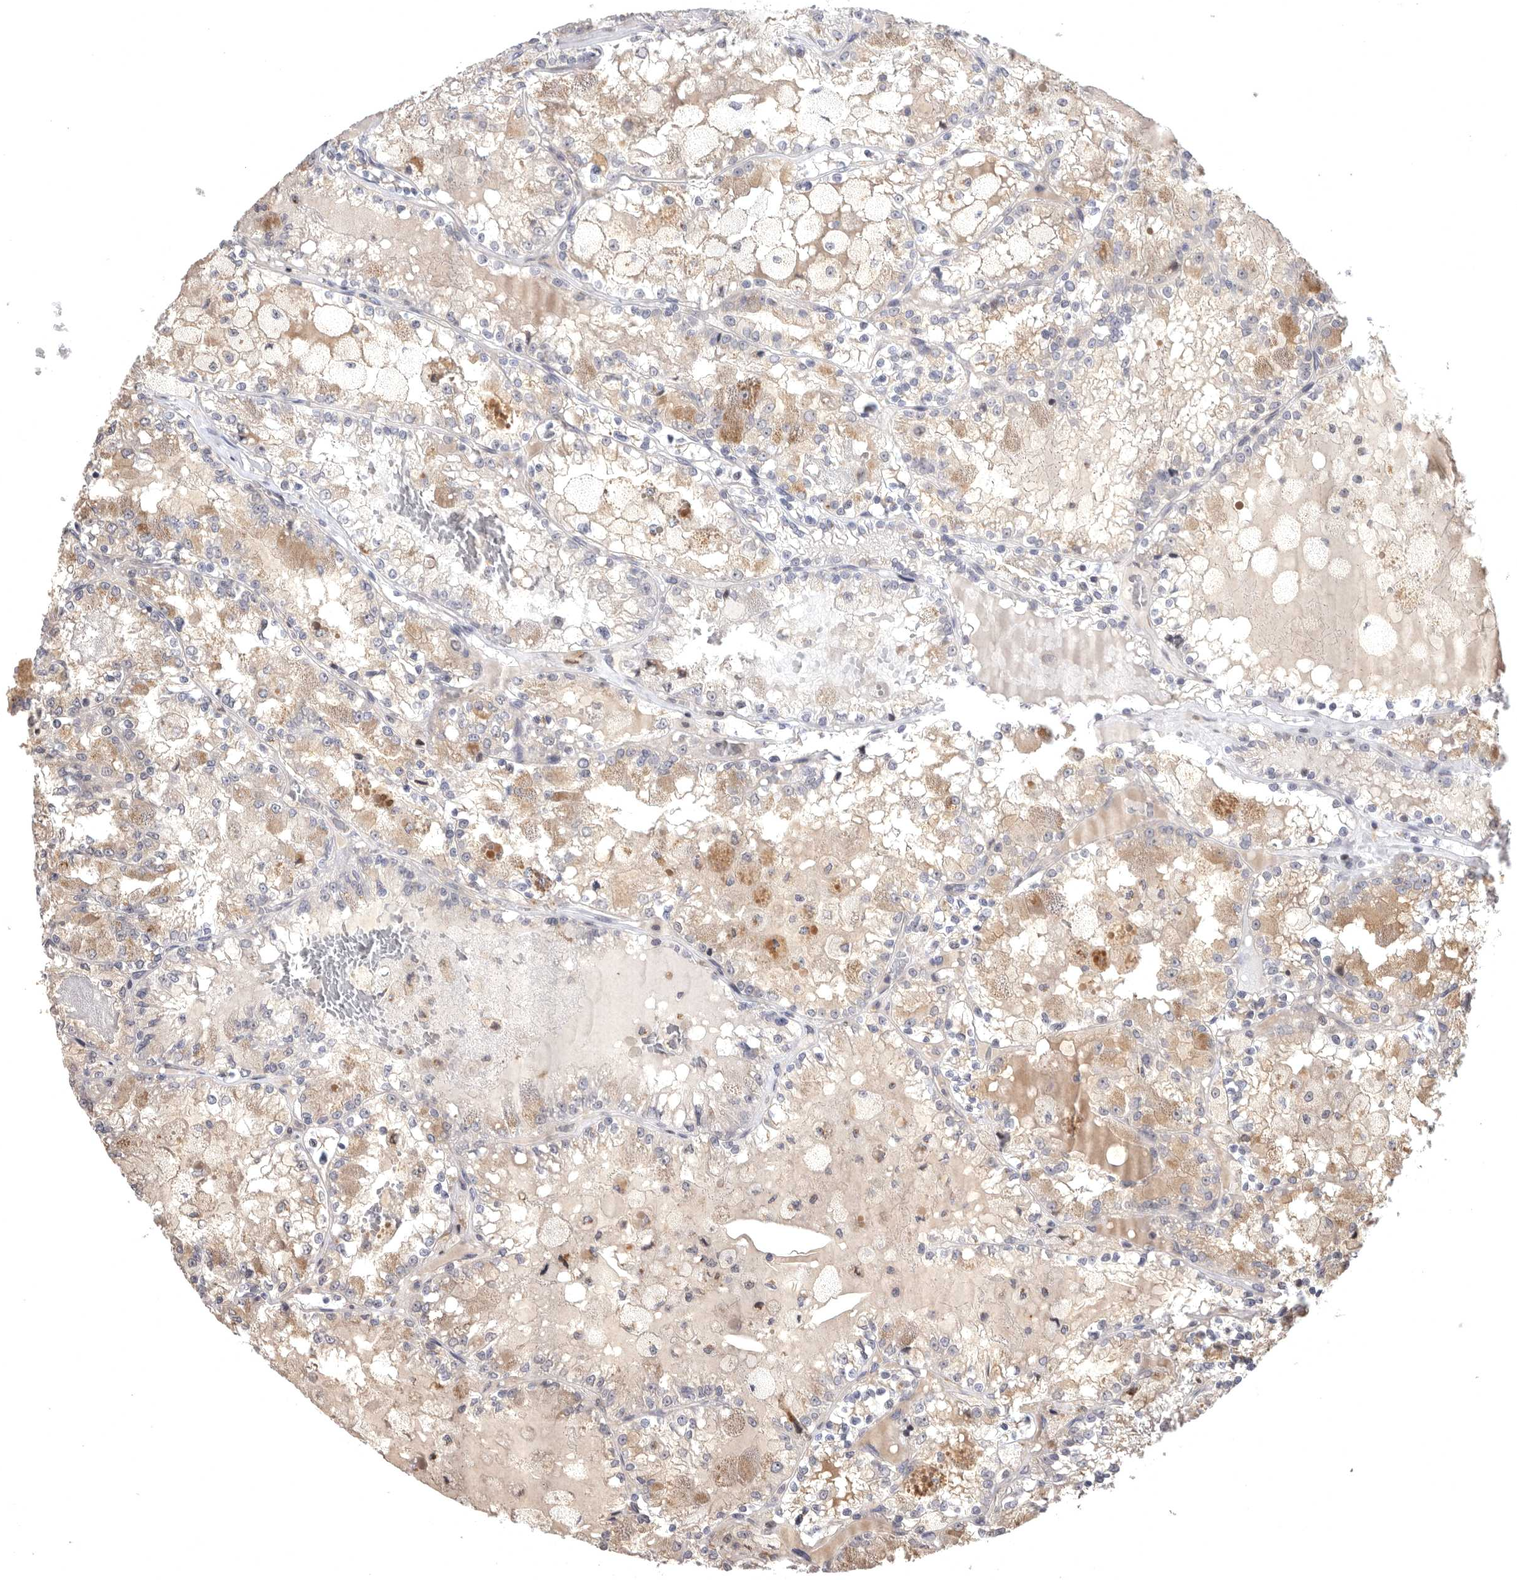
{"staining": {"intensity": "weak", "quantity": "25%-75%", "location": "cytoplasmic/membranous"}, "tissue": "renal cancer", "cell_type": "Tumor cells", "image_type": "cancer", "snomed": [{"axis": "morphology", "description": "Adenocarcinoma, NOS"}, {"axis": "topography", "description": "Kidney"}], "caption": "Renal cancer tissue demonstrates weak cytoplasmic/membranous positivity in about 25%-75% of tumor cells", "gene": "MAN2A1", "patient": {"sex": "female", "age": 56}}